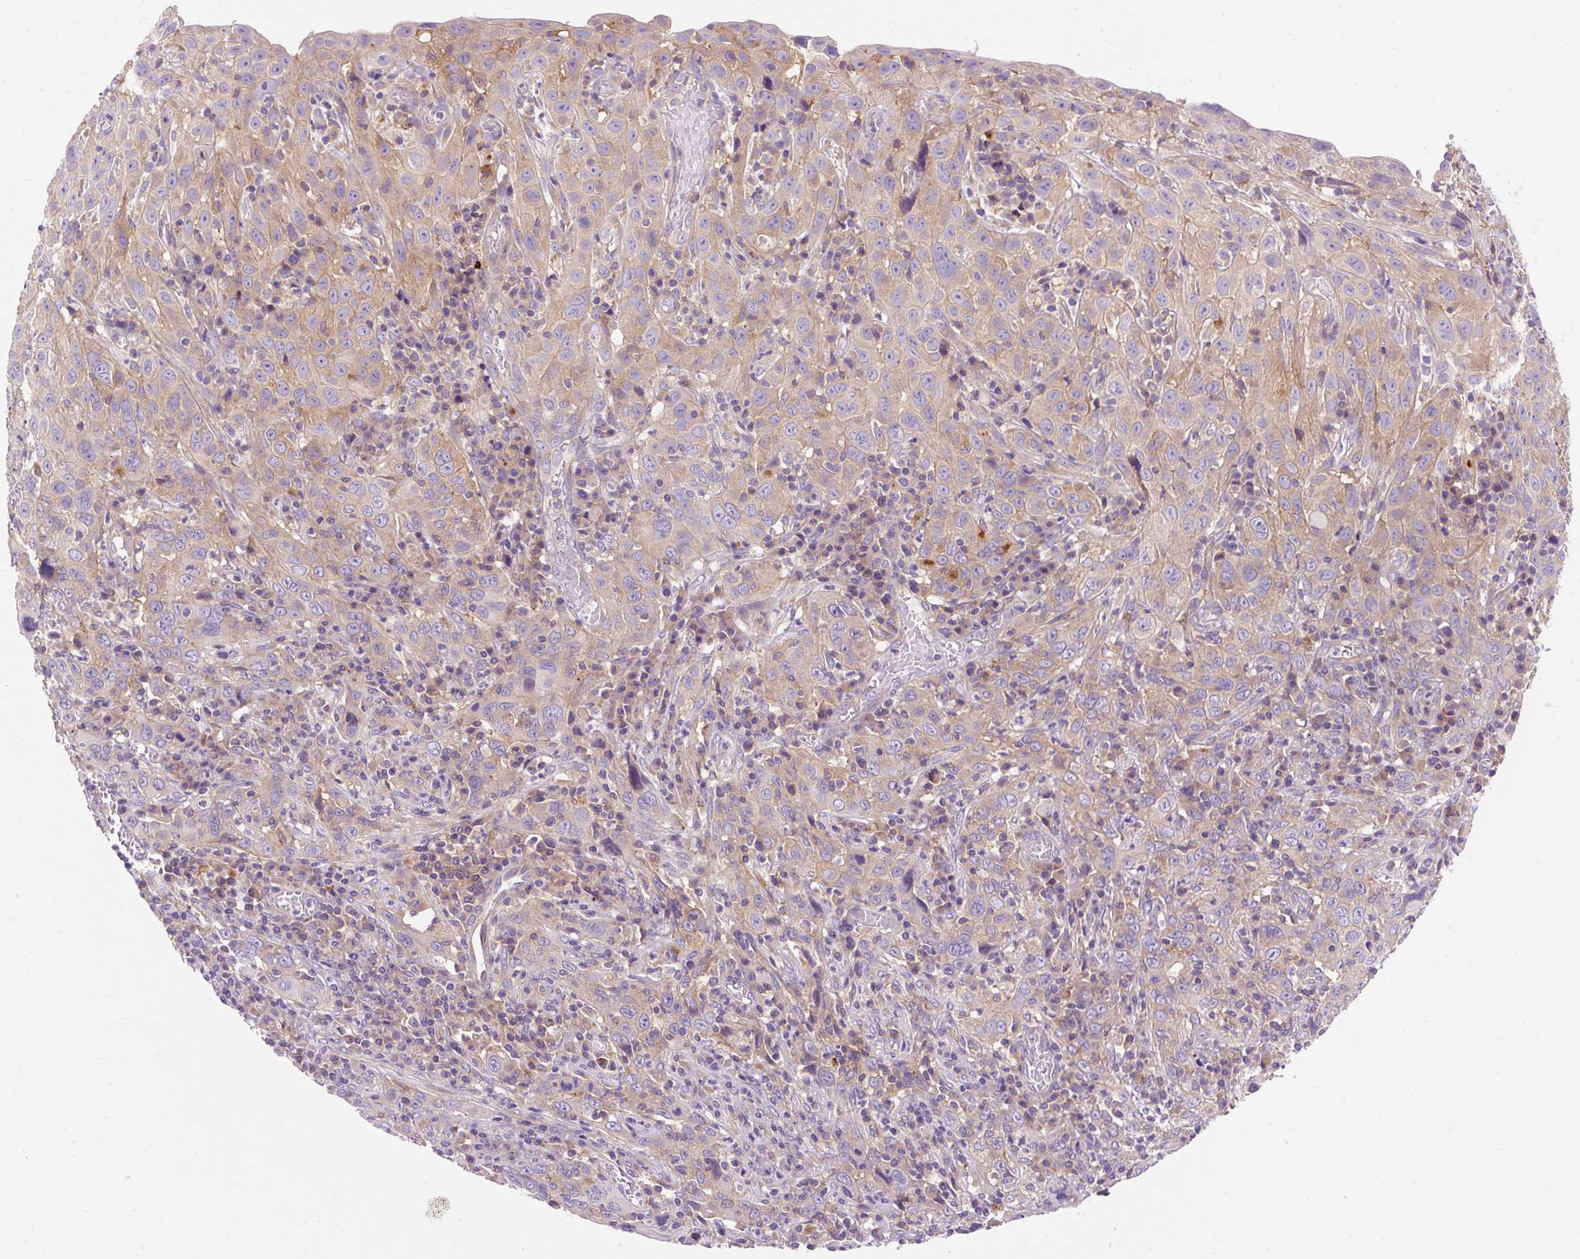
{"staining": {"intensity": "weak", "quantity": "25%-75%", "location": "cytoplasmic/membranous"}, "tissue": "cervical cancer", "cell_type": "Tumor cells", "image_type": "cancer", "snomed": [{"axis": "morphology", "description": "Squamous cell carcinoma, NOS"}, {"axis": "topography", "description": "Cervix"}], "caption": "High-magnification brightfield microscopy of cervical cancer (squamous cell carcinoma) stained with DAB (brown) and counterstained with hematoxylin (blue). tumor cells exhibit weak cytoplasmic/membranous staining is identified in about25%-75% of cells.", "gene": "OR4K15", "patient": {"sex": "female", "age": 46}}